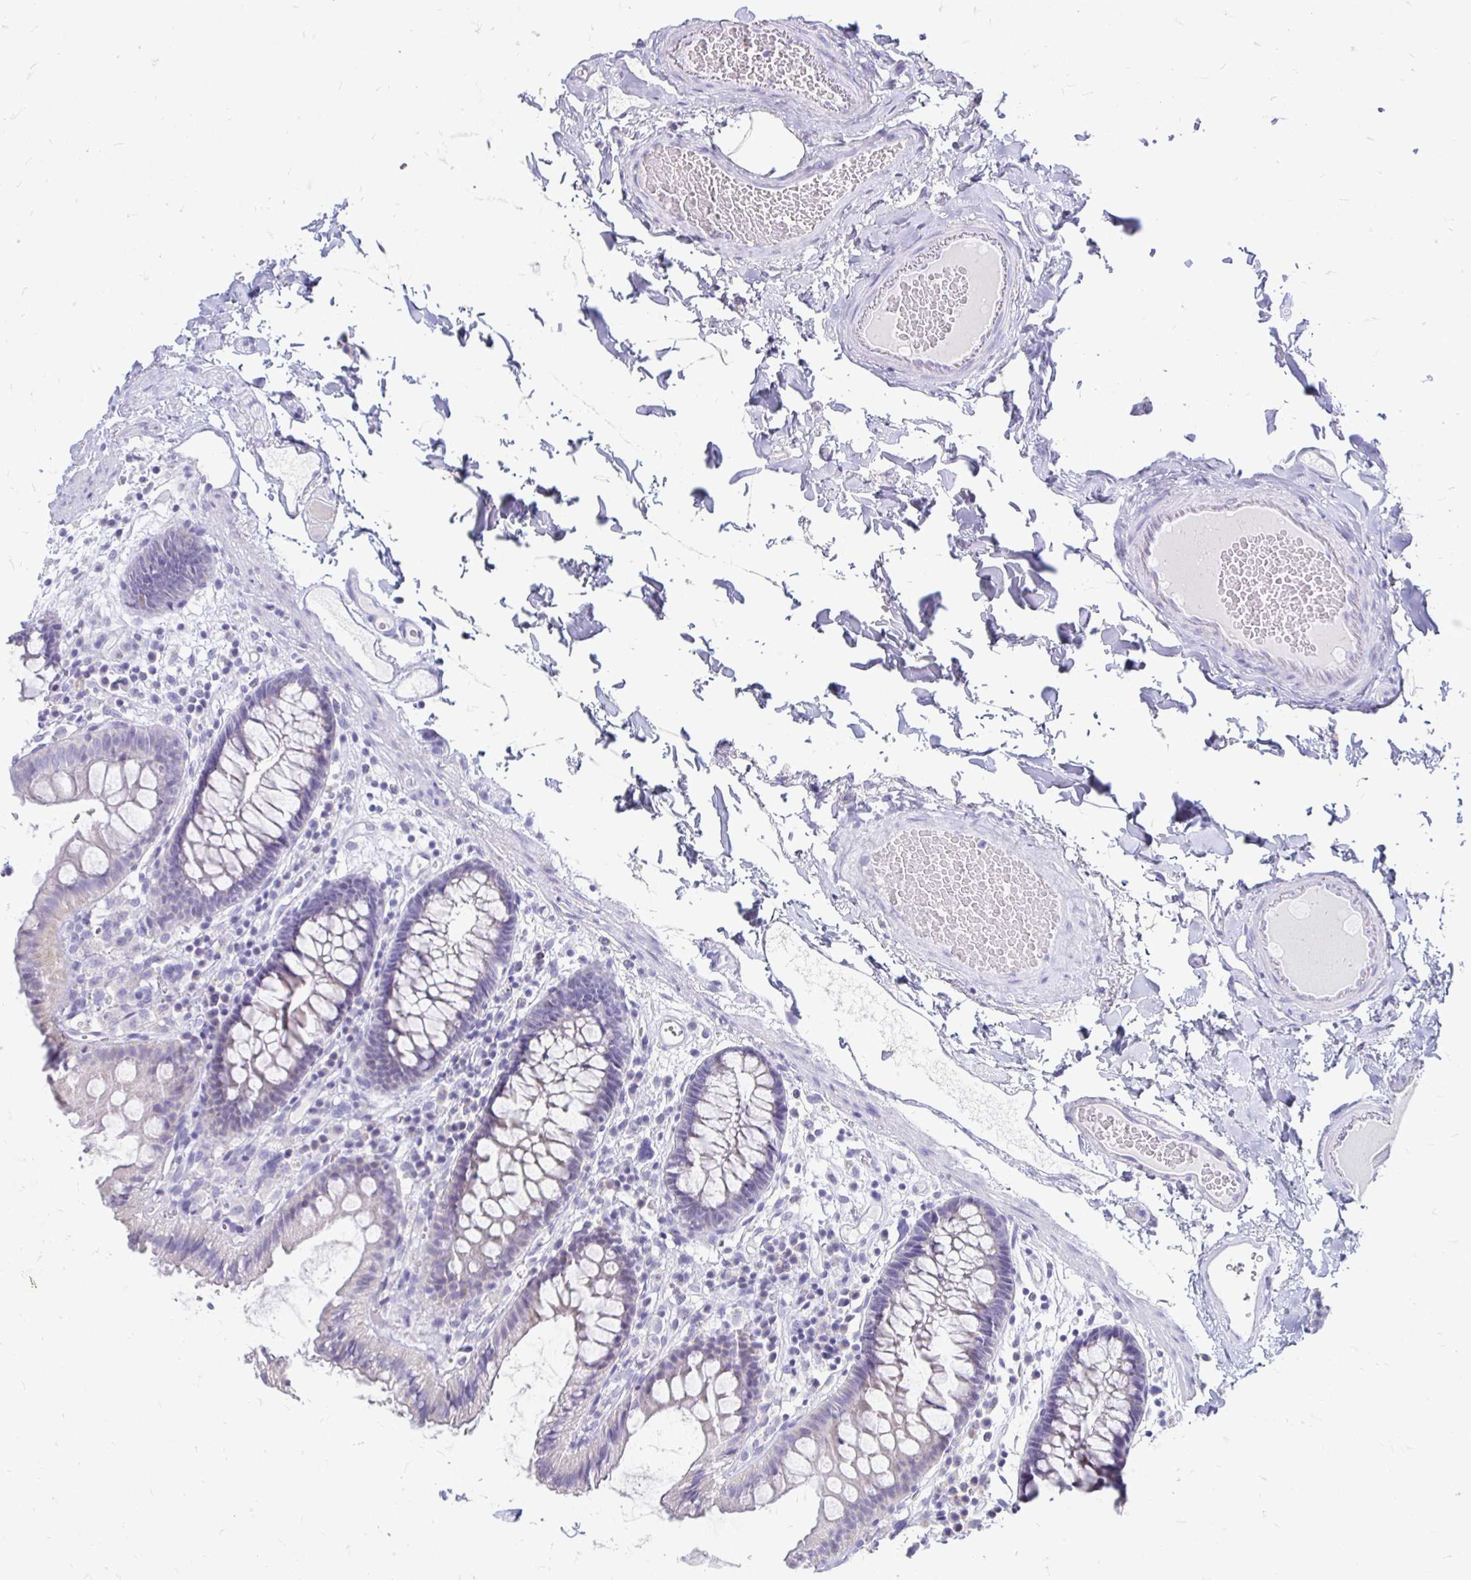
{"staining": {"intensity": "negative", "quantity": "none", "location": "none"}, "tissue": "colon", "cell_type": "Endothelial cells", "image_type": "normal", "snomed": [{"axis": "morphology", "description": "Normal tissue, NOS"}, {"axis": "topography", "description": "Colon"}], "caption": "High magnification brightfield microscopy of benign colon stained with DAB (brown) and counterstained with hematoxylin (blue): endothelial cells show no significant expression.", "gene": "PEG10", "patient": {"sex": "male", "age": 84}}